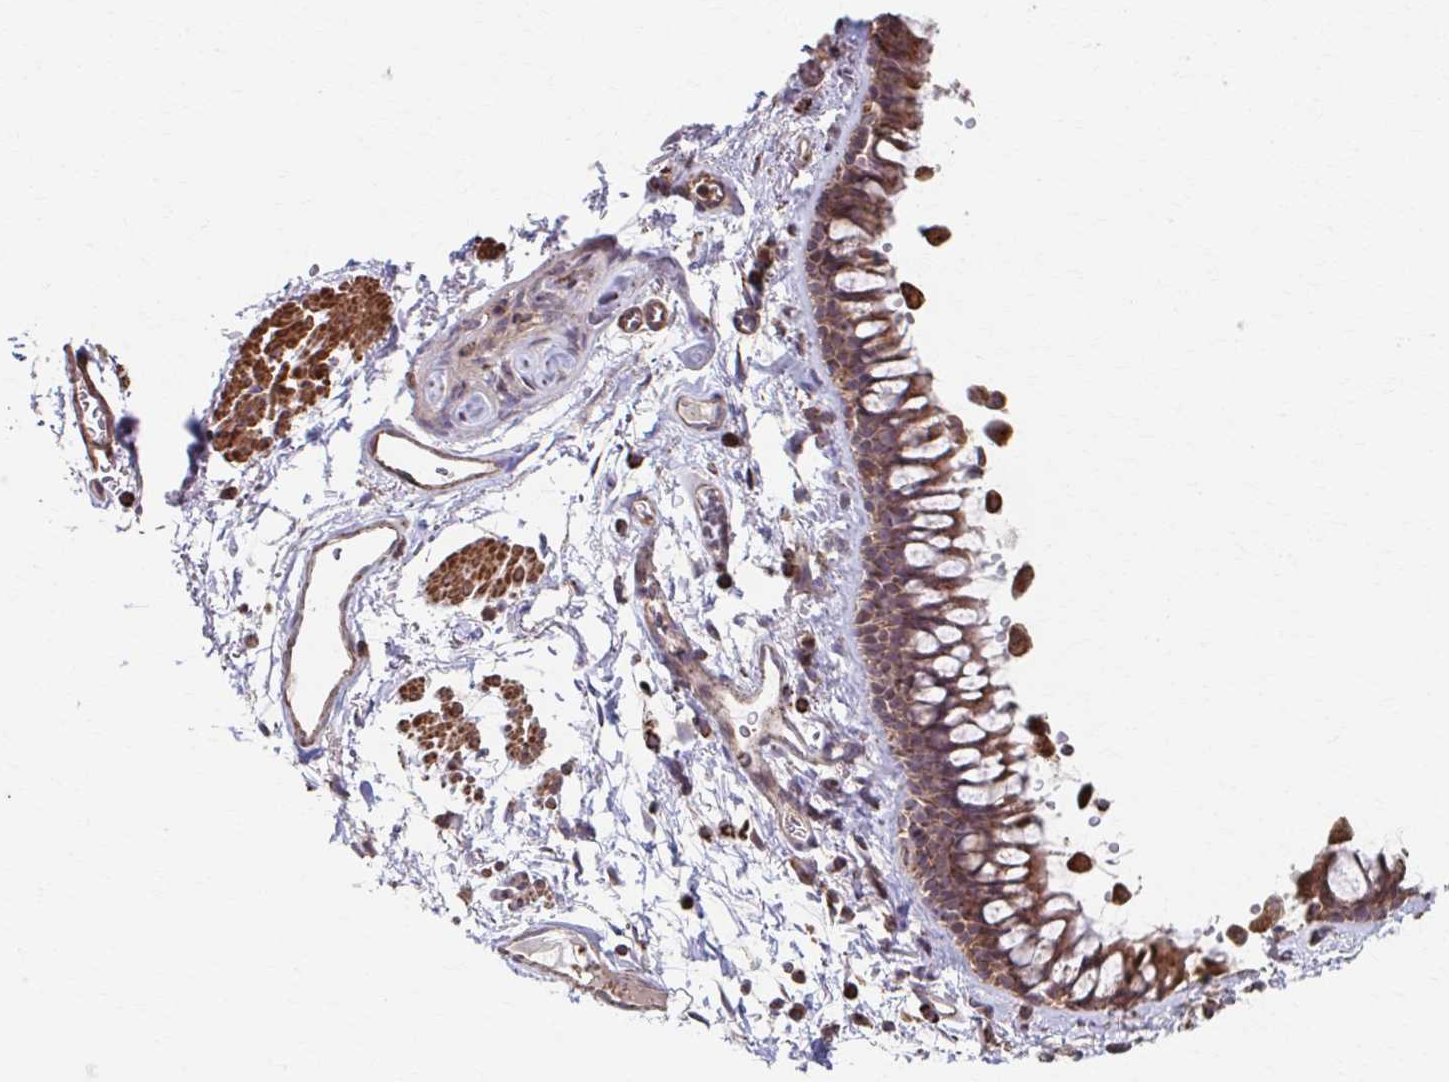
{"staining": {"intensity": "moderate", "quantity": ">75%", "location": "cytoplasmic/membranous"}, "tissue": "bronchus", "cell_type": "Respiratory epithelial cells", "image_type": "normal", "snomed": [{"axis": "morphology", "description": "Normal tissue, NOS"}, {"axis": "topography", "description": "Cartilage tissue"}, {"axis": "topography", "description": "Bronchus"}], "caption": "Moderate cytoplasmic/membranous protein staining is present in approximately >75% of respiratory epithelial cells in bronchus.", "gene": "KLHL34", "patient": {"sex": "female", "age": 79}}